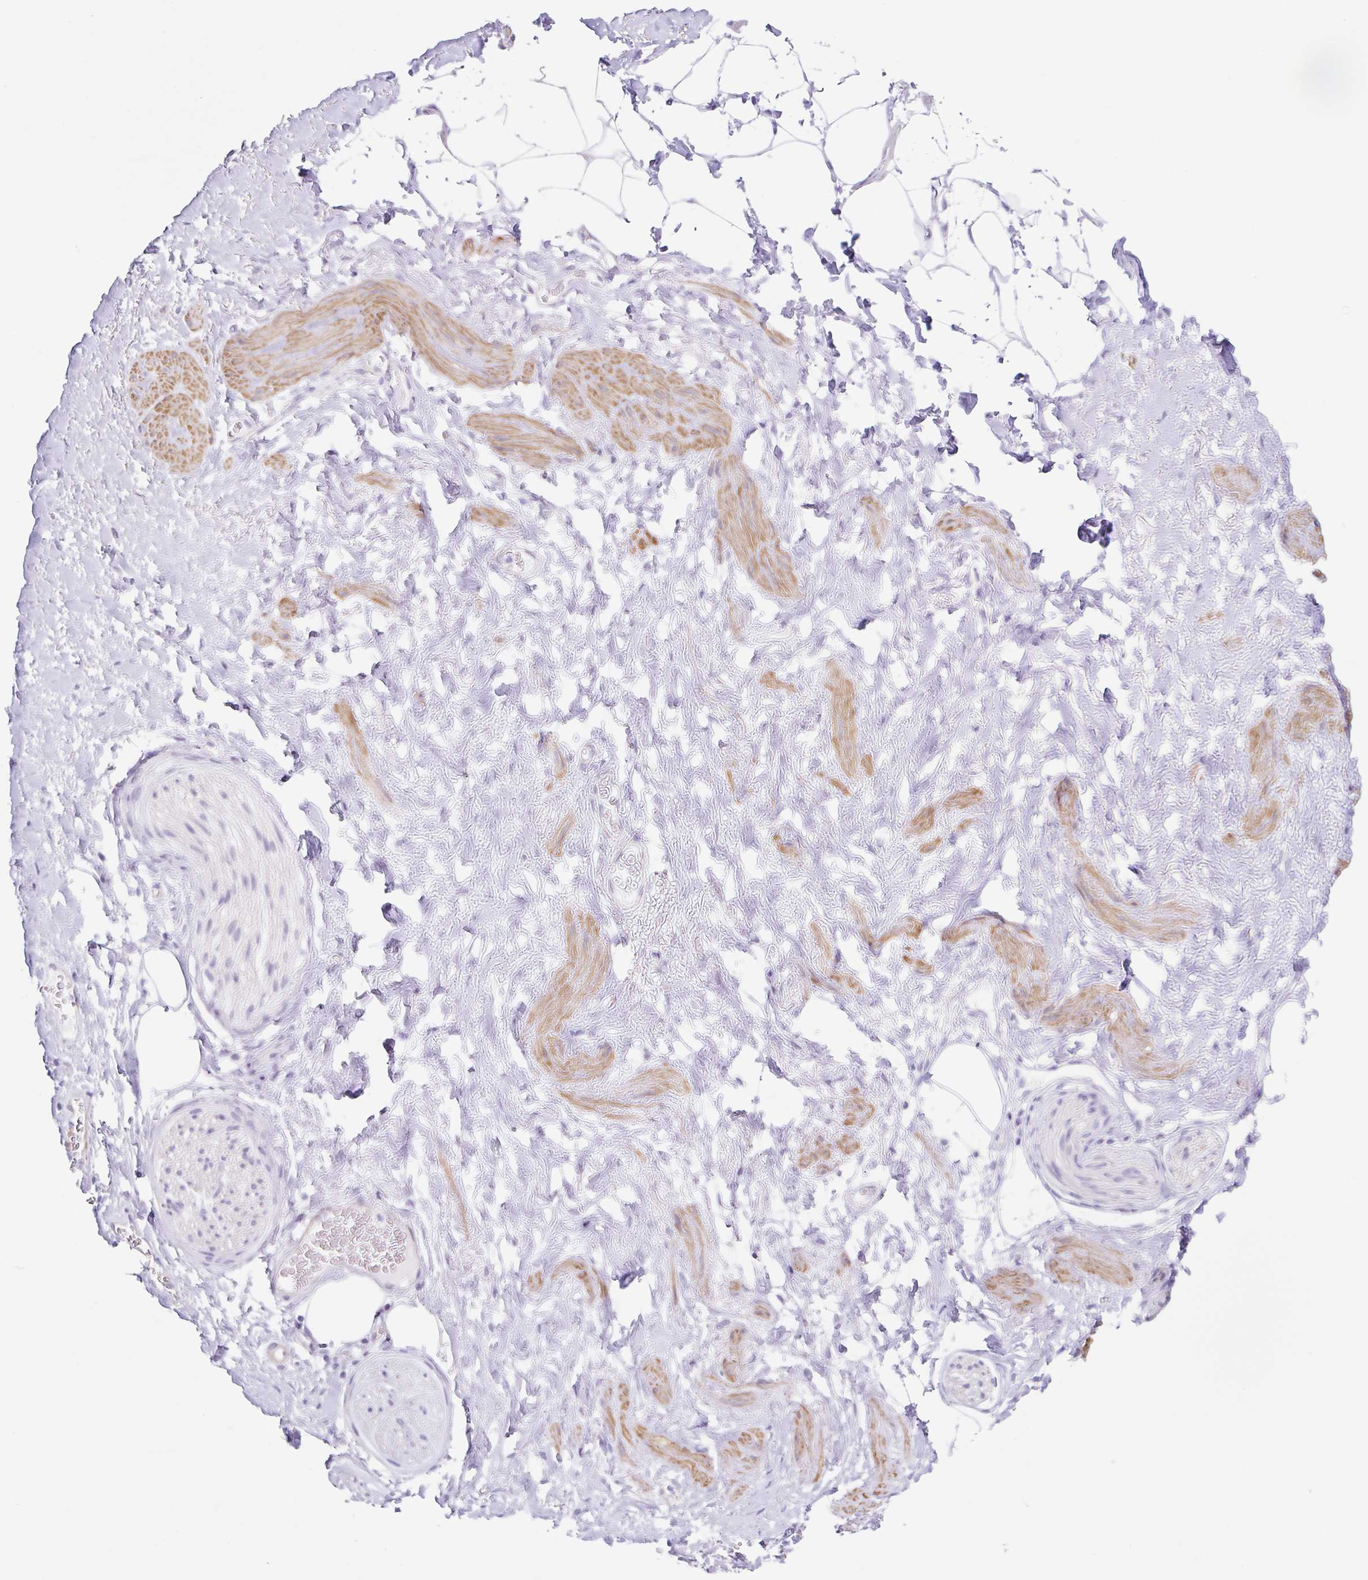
{"staining": {"intensity": "negative", "quantity": "none", "location": "none"}, "tissue": "adipose tissue", "cell_type": "Adipocytes", "image_type": "normal", "snomed": [{"axis": "morphology", "description": "Normal tissue, NOS"}, {"axis": "topography", "description": "Vagina"}, {"axis": "topography", "description": "Peripheral nerve tissue"}], "caption": "Immunohistochemical staining of benign human adipose tissue reveals no significant expression in adipocytes.", "gene": "DCAF17", "patient": {"sex": "female", "age": 71}}